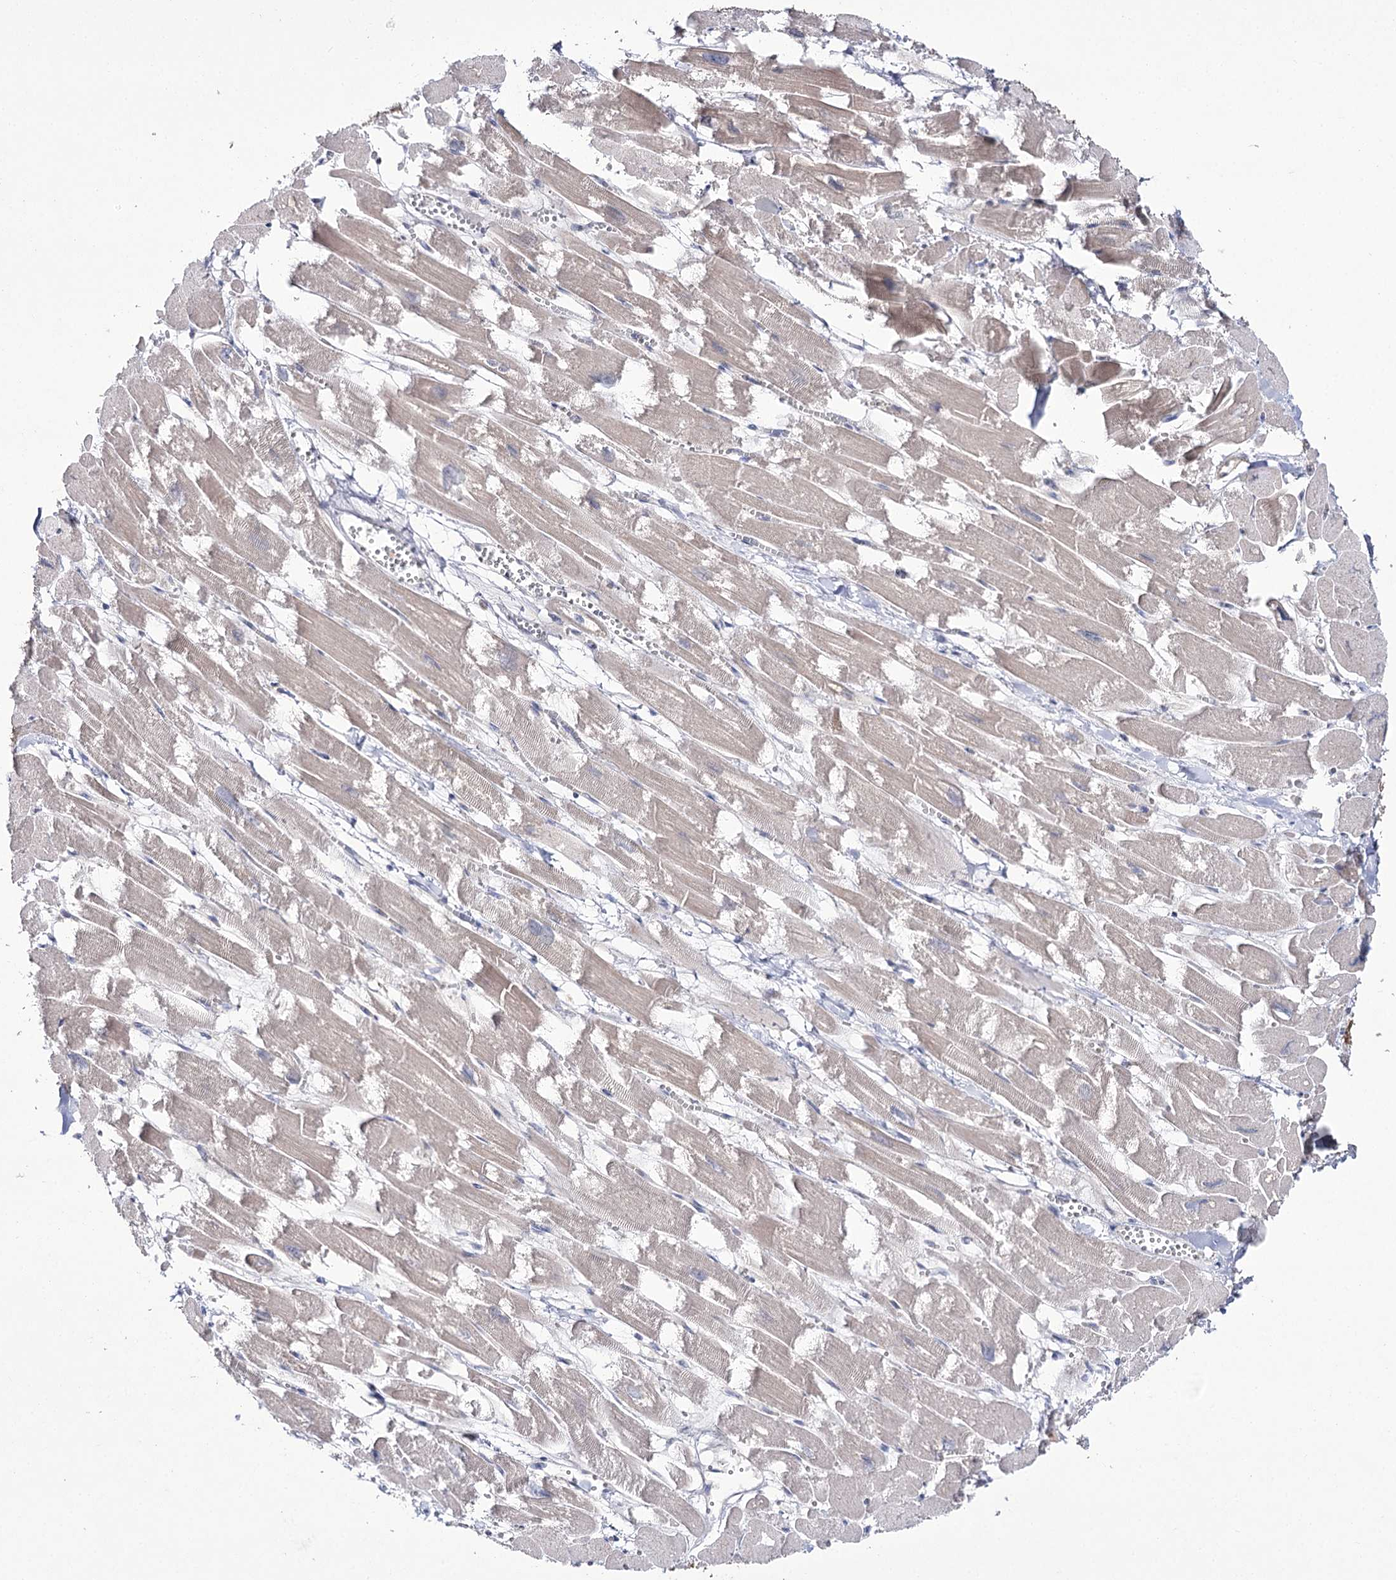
{"staining": {"intensity": "weak", "quantity": "25%-75%", "location": "cytoplasmic/membranous"}, "tissue": "heart muscle", "cell_type": "Cardiomyocytes", "image_type": "normal", "snomed": [{"axis": "morphology", "description": "Normal tissue, NOS"}, {"axis": "topography", "description": "Heart"}], "caption": "Weak cytoplasmic/membranous positivity is identified in about 25%-75% of cardiomyocytes in benign heart muscle.", "gene": "NADK2", "patient": {"sex": "male", "age": 54}}